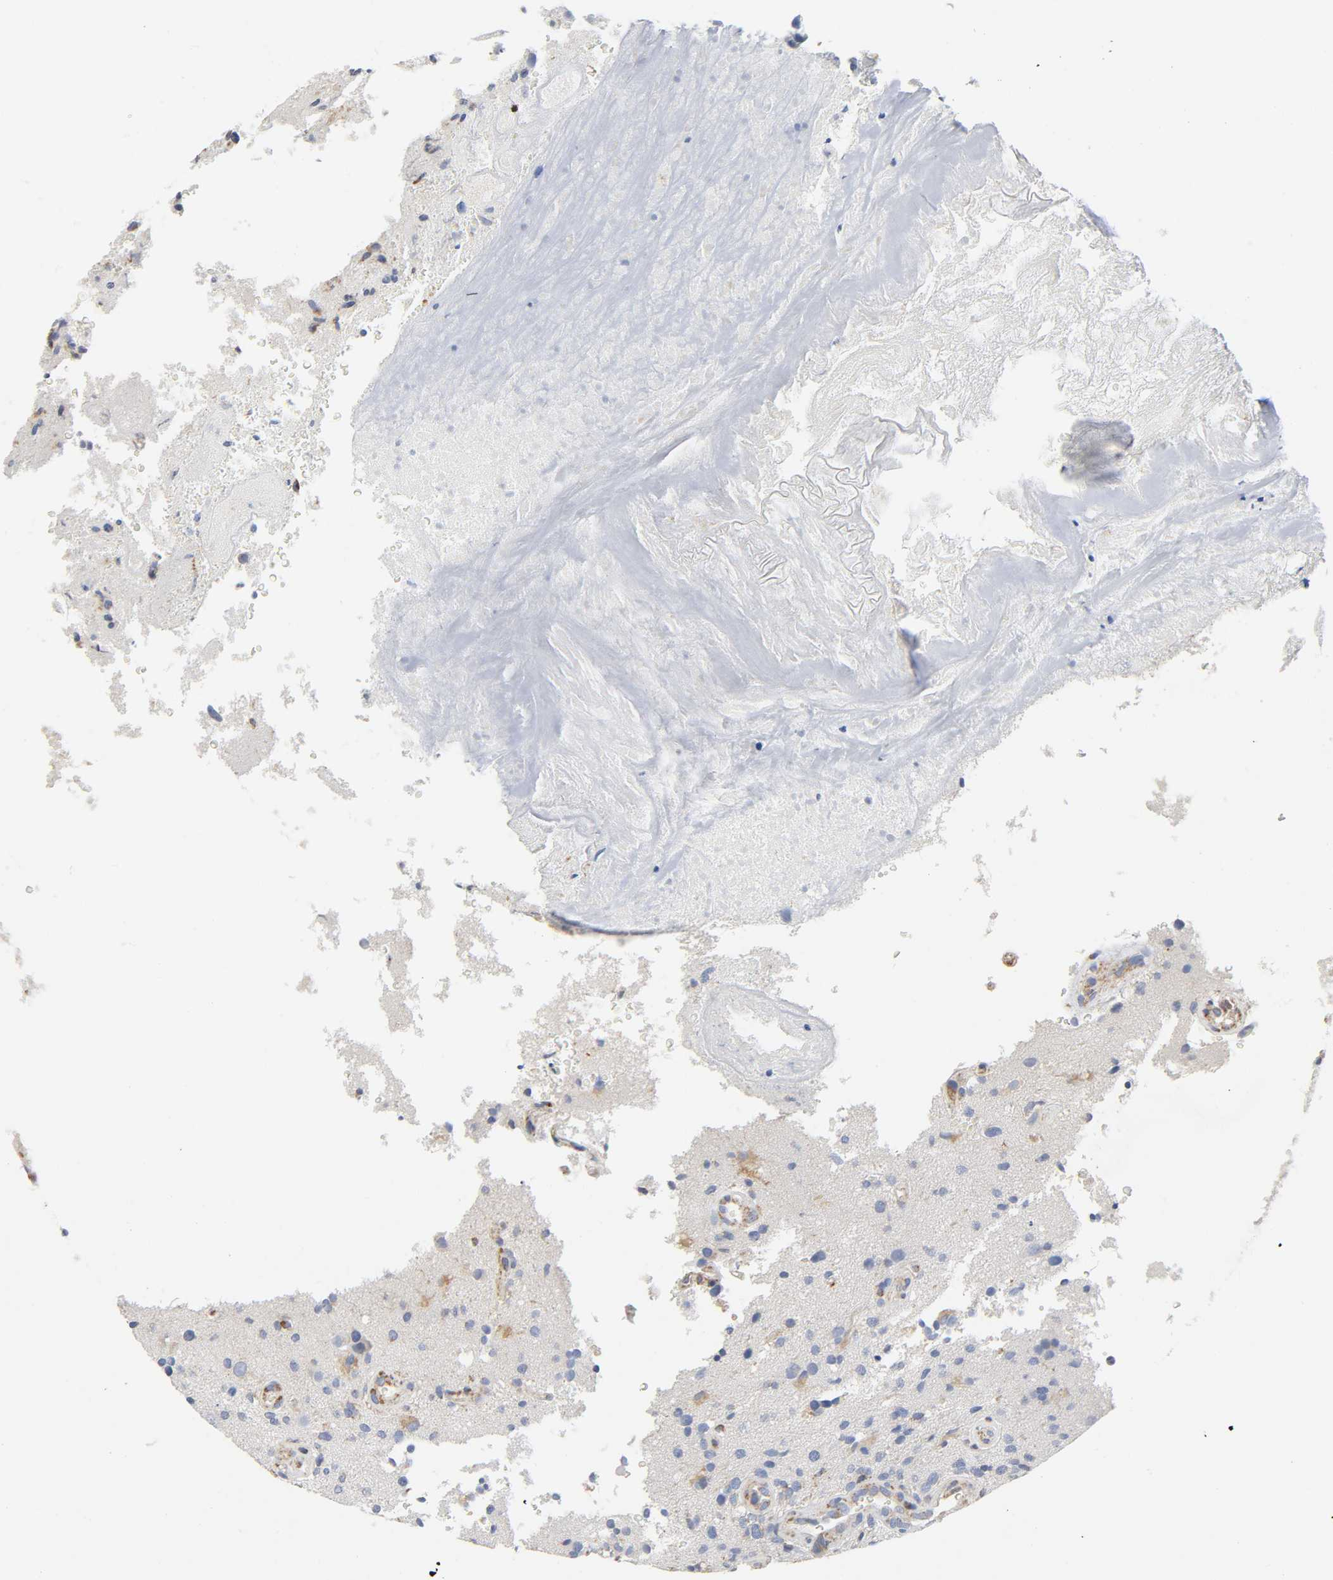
{"staining": {"intensity": "weak", "quantity": "<25%", "location": "cytoplasmic/membranous"}, "tissue": "glioma", "cell_type": "Tumor cells", "image_type": "cancer", "snomed": [{"axis": "morphology", "description": "Normal tissue, NOS"}, {"axis": "morphology", "description": "Glioma, malignant, High grade"}, {"axis": "topography", "description": "Cerebral cortex"}], "caption": "A micrograph of malignant high-grade glioma stained for a protein reveals no brown staining in tumor cells.", "gene": "BAK1", "patient": {"sex": "male", "age": 75}}